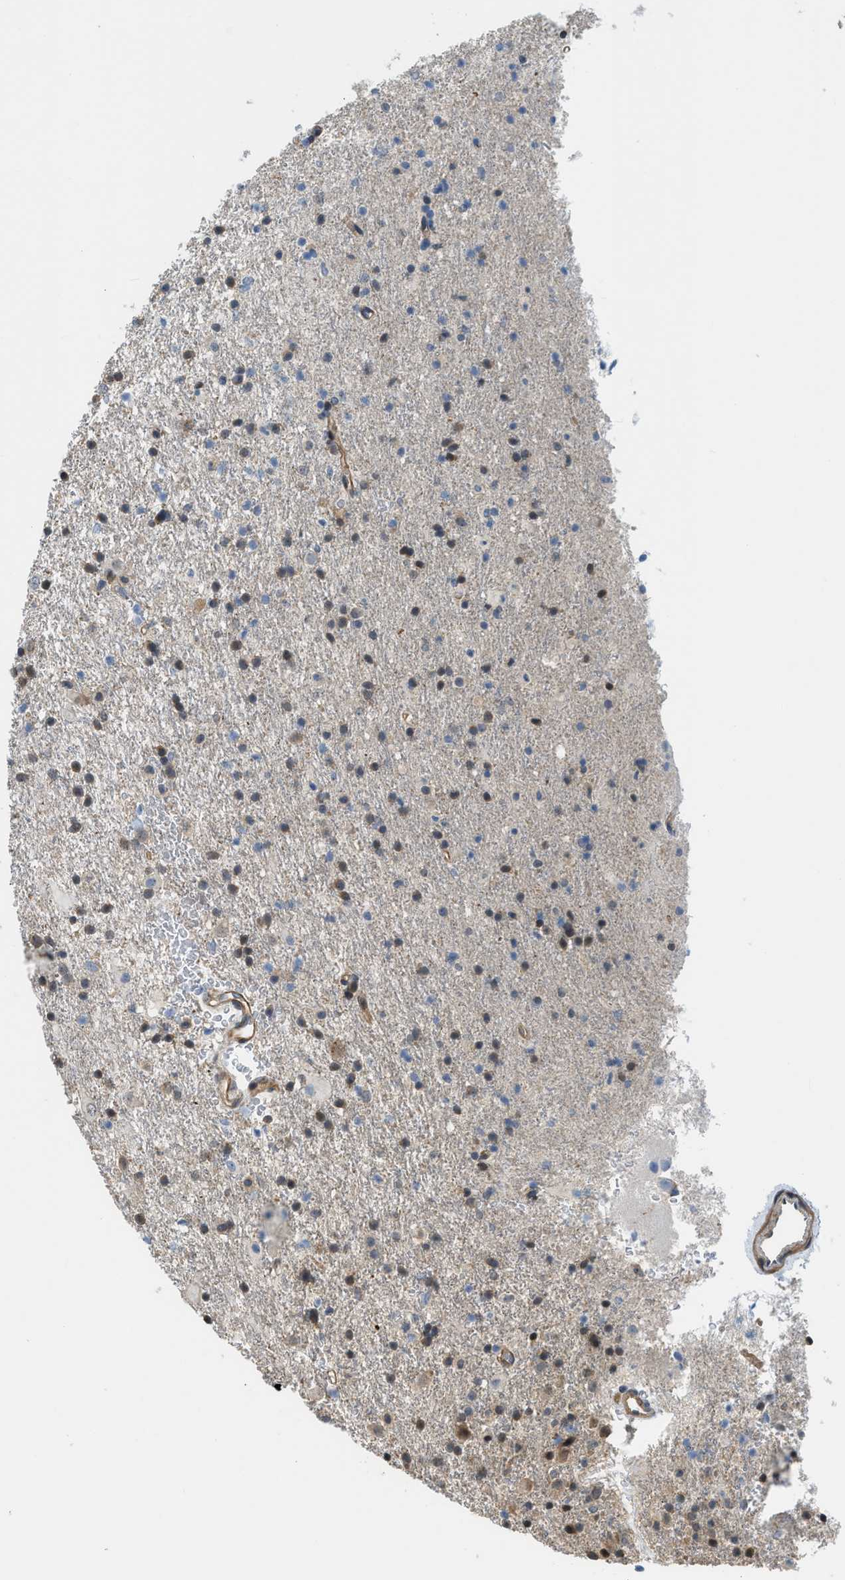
{"staining": {"intensity": "moderate", "quantity": ">75%", "location": "cytoplasmic/membranous,nuclear"}, "tissue": "glioma", "cell_type": "Tumor cells", "image_type": "cancer", "snomed": [{"axis": "morphology", "description": "Glioma, malignant, Low grade"}, {"axis": "topography", "description": "Brain"}], "caption": "This is an image of immunohistochemistry staining of low-grade glioma (malignant), which shows moderate positivity in the cytoplasmic/membranous and nuclear of tumor cells.", "gene": "CBLB", "patient": {"sex": "male", "age": 65}}